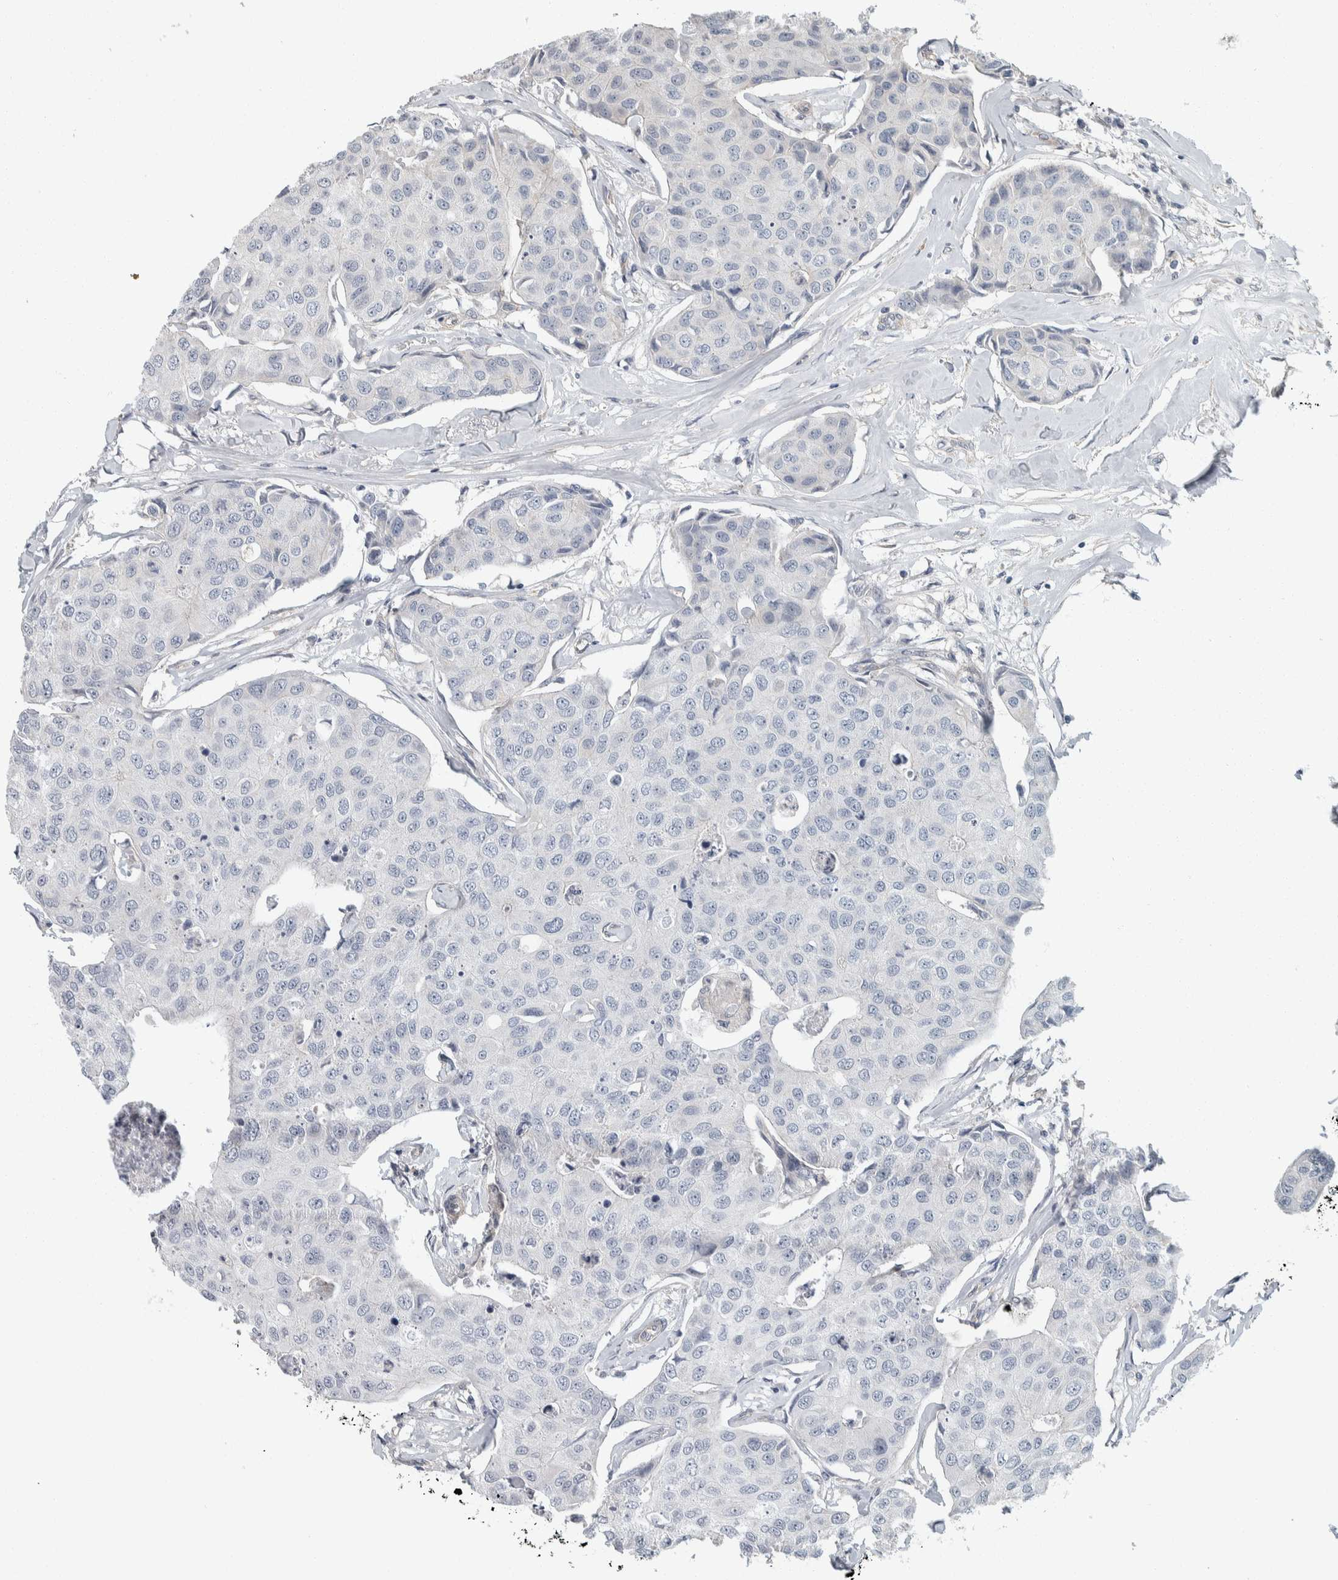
{"staining": {"intensity": "negative", "quantity": "none", "location": "none"}, "tissue": "breast cancer", "cell_type": "Tumor cells", "image_type": "cancer", "snomed": [{"axis": "morphology", "description": "Duct carcinoma"}, {"axis": "topography", "description": "Breast"}], "caption": "DAB immunohistochemical staining of invasive ductal carcinoma (breast) exhibits no significant positivity in tumor cells.", "gene": "KCNJ3", "patient": {"sex": "female", "age": 80}}